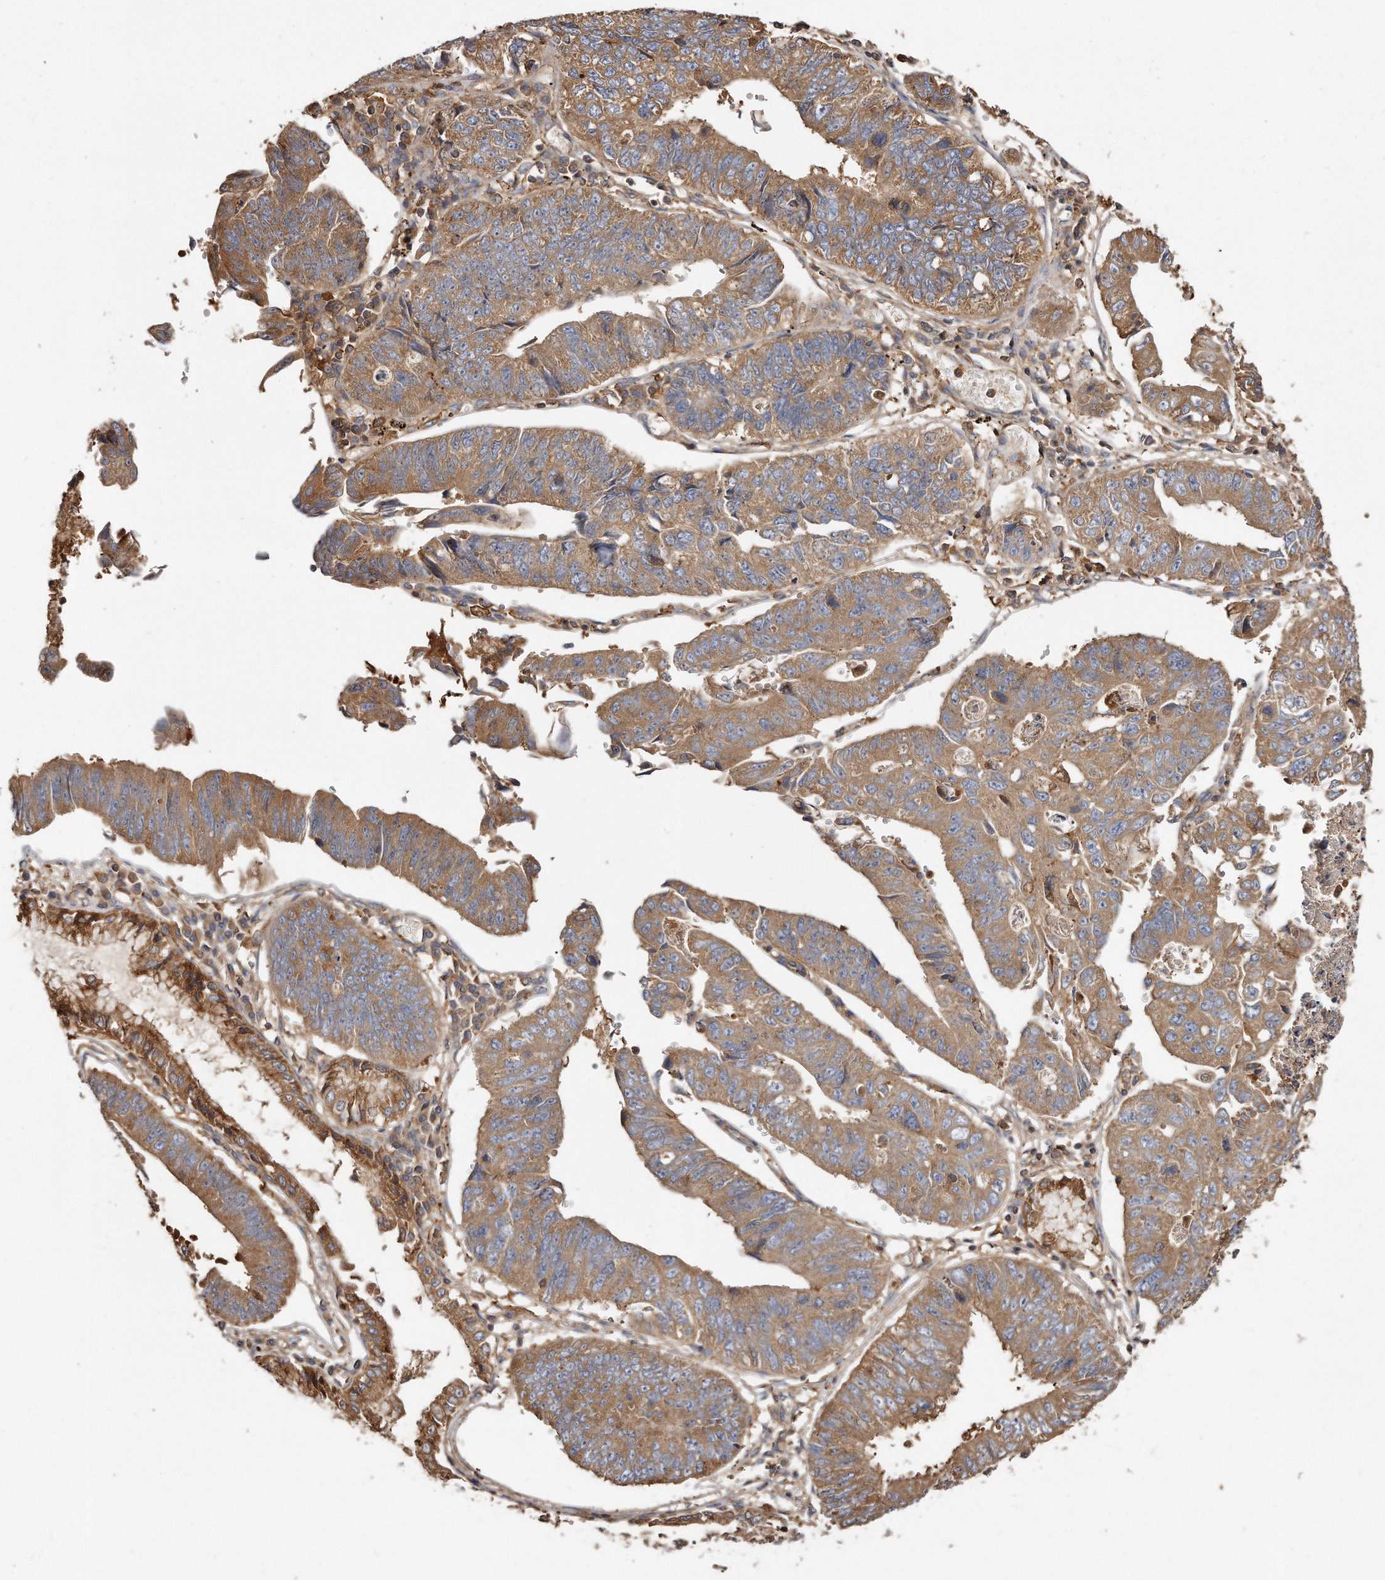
{"staining": {"intensity": "moderate", "quantity": ">75%", "location": "cytoplasmic/membranous"}, "tissue": "stomach cancer", "cell_type": "Tumor cells", "image_type": "cancer", "snomed": [{"axis": "morphology", "description": "Adenocarcinoma, NOS"}, {"axis": "topography", "description": "Stomach"}], "caption": "A brown stain shows moderate cytoplasmic/membranous staining of a protein in stomach adenocarcinoma tumor cells. The staining was performed using DAB, with brown indicating positive protein expression. Nuclei are stained blue with hematoxylin.", "gene": "CAP1", "patient": {"sex": "male", "age": 59}}